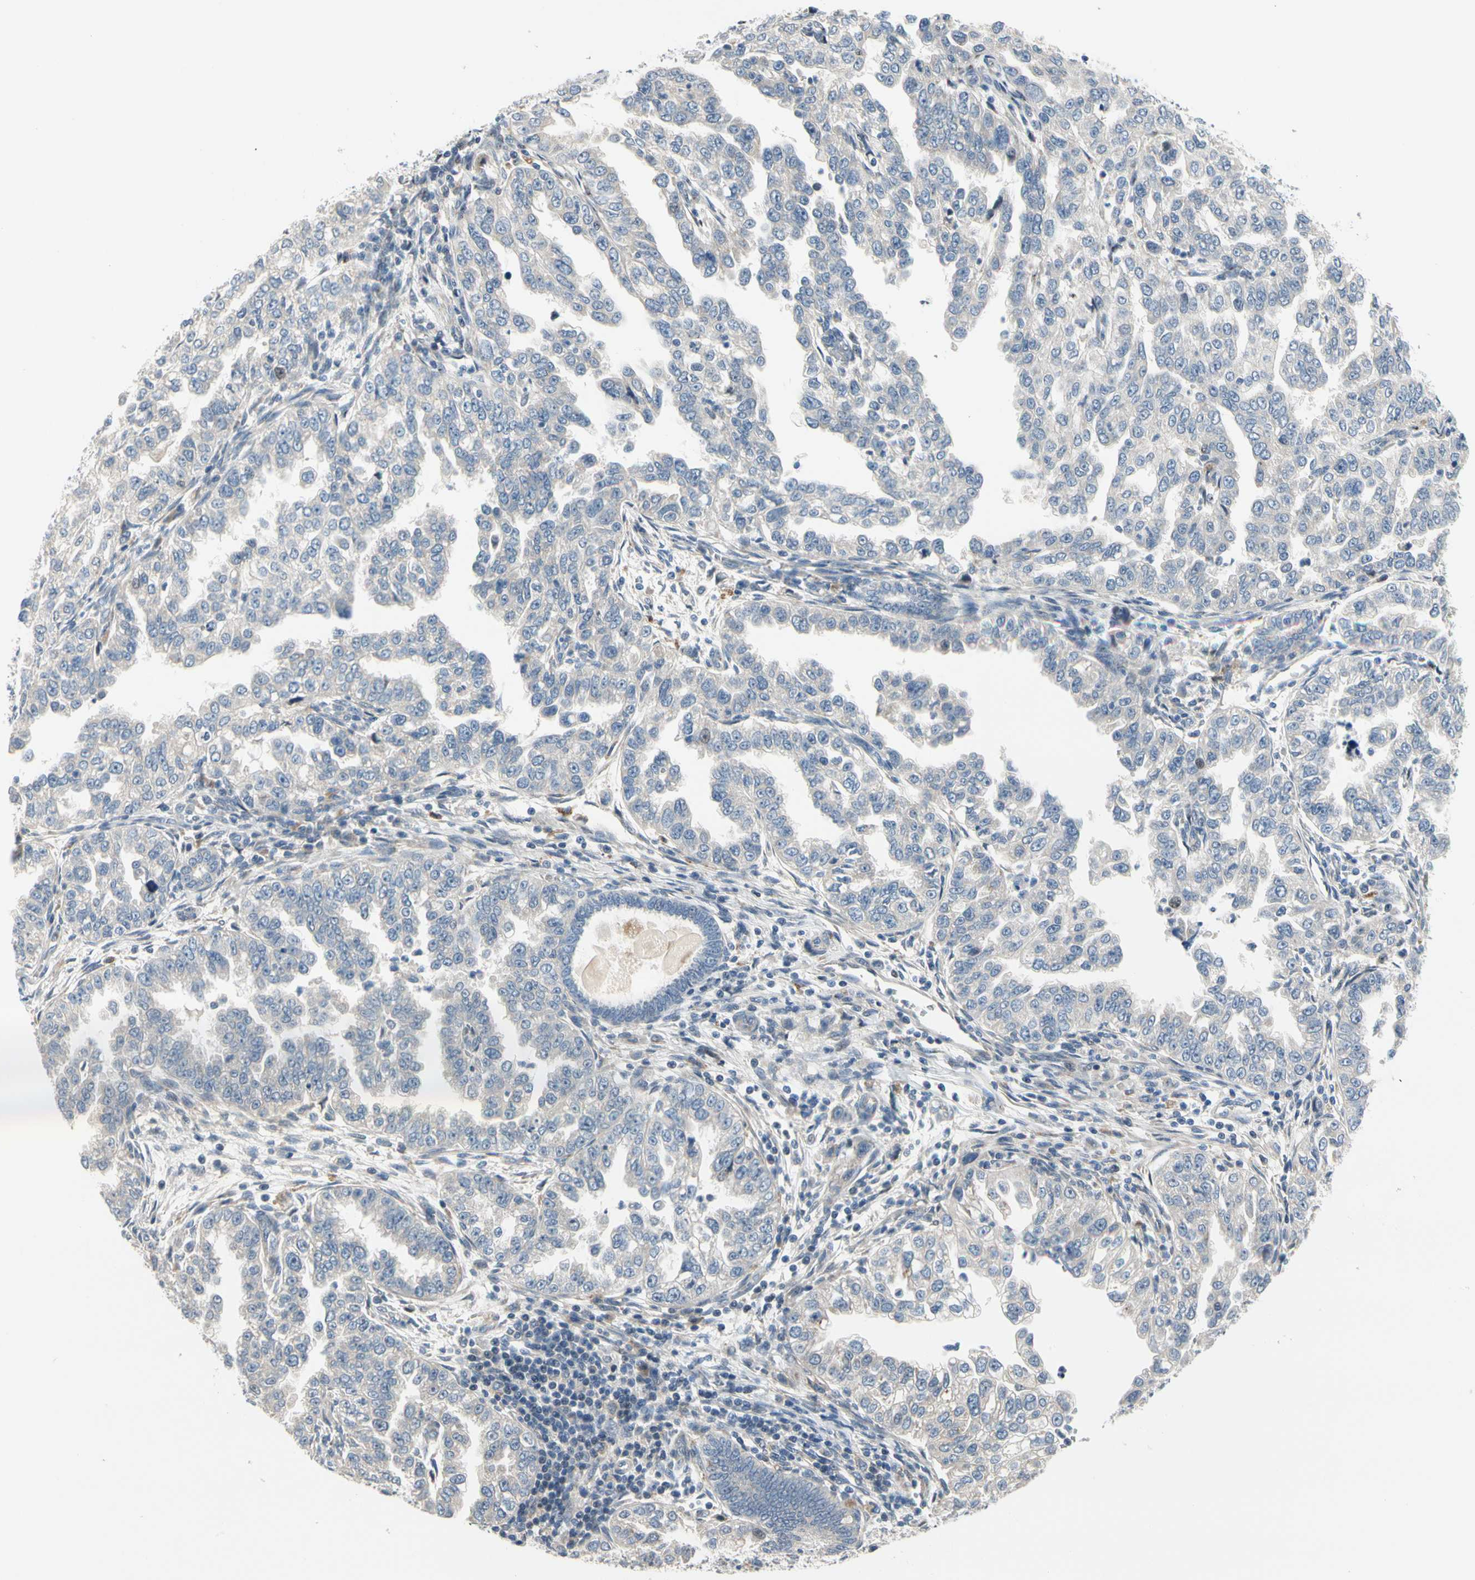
{"staining": {"intensity": "negative", "quantity": "none", "location": "none"}, "tissue": "endometrial cancer", "cell_type": "Tumor cells", "image_type": "cancer", "snomed": [{"axis": "morphology", "description": "Adenocarcinoma, NOS"}, {"axis": "topography", "description": "Endometrium"}], "caption": "Immunohistochemistry photomicrograph of neoplastic tissue: human endometrial cancer (adenocarcinoma) stained with DAB demonstrates no significant protein staining in tumor cells.", "gene": "NFASC", "patient": {"sex": "female", "age": 85}}